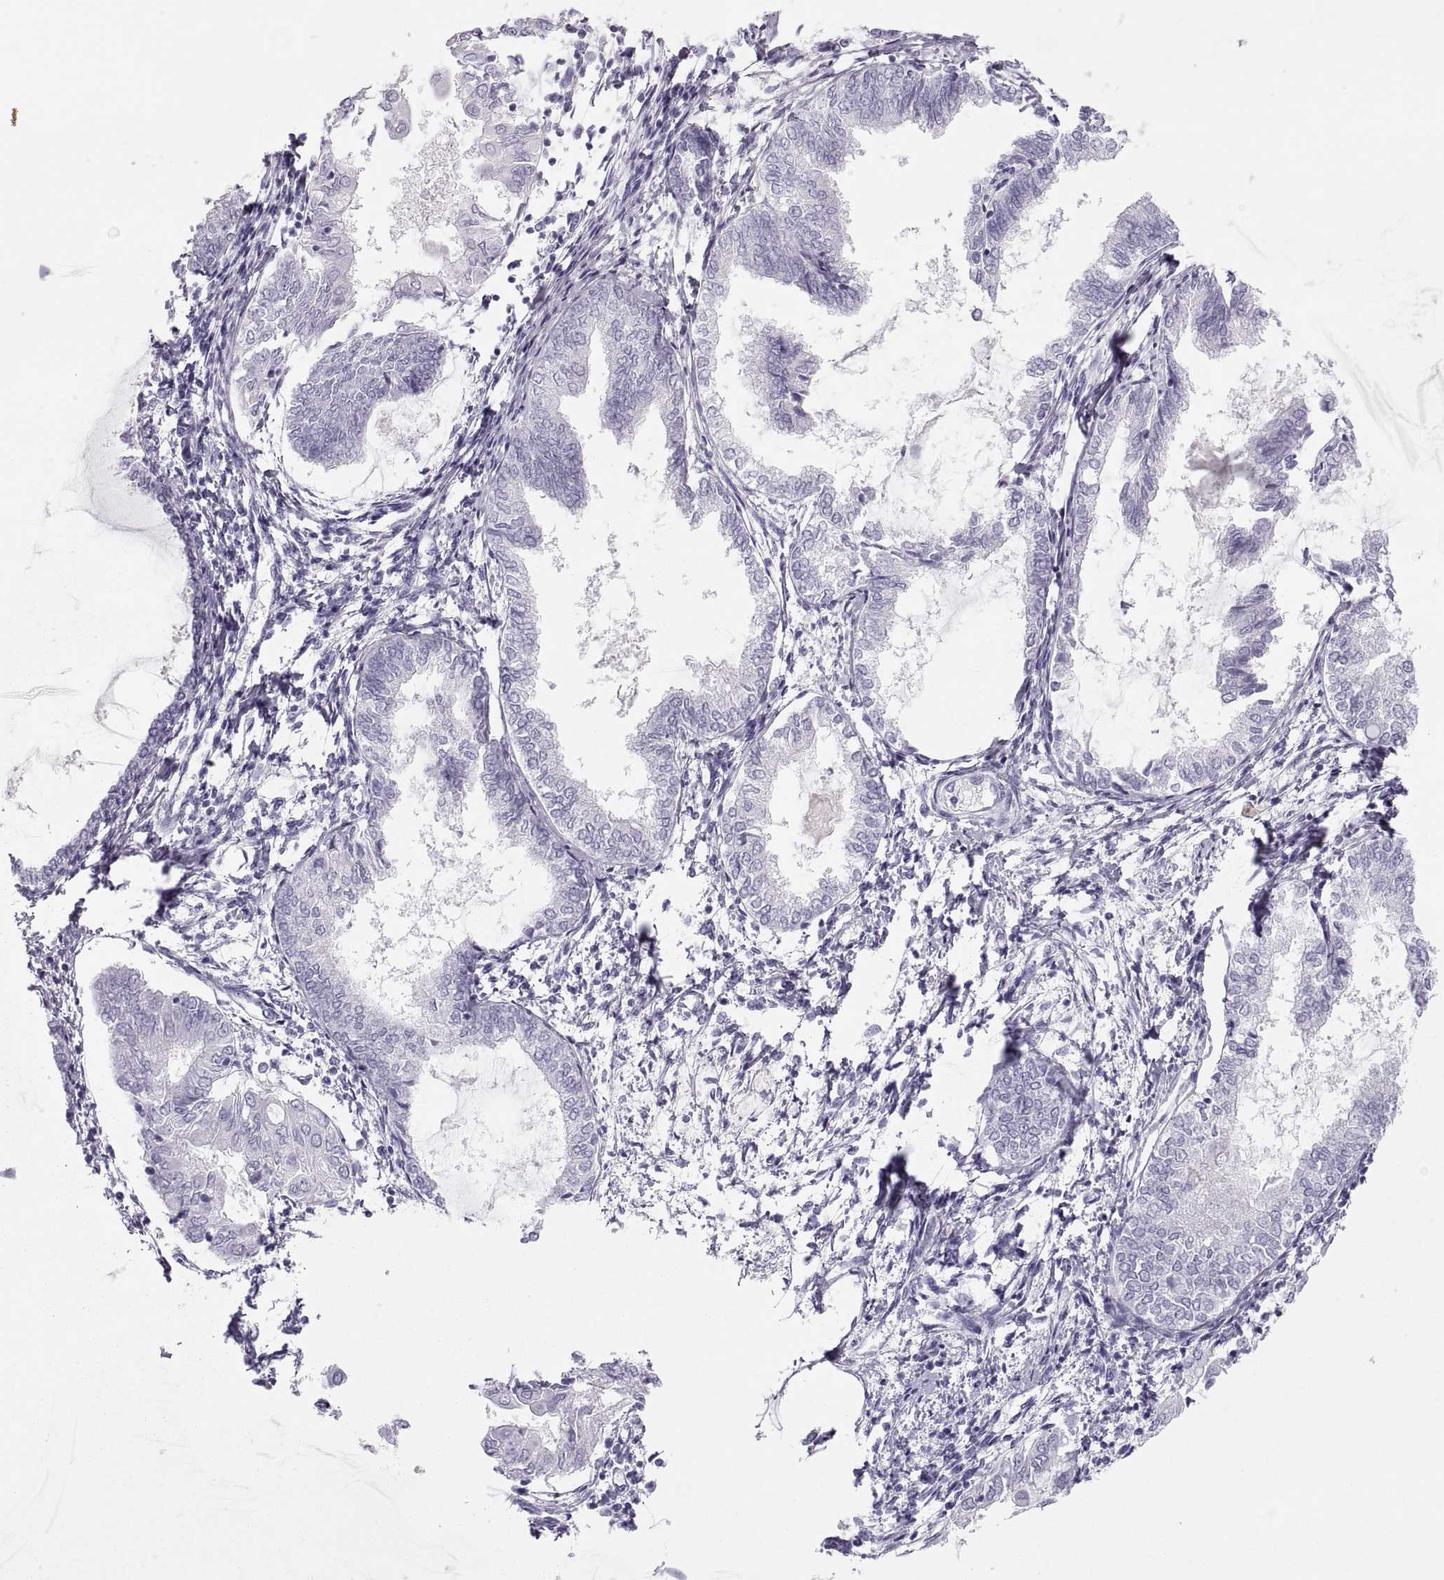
{"staining": {"intensity": "negative", "quantity": "none", "location": "none"}, "tissue": "endometrial cancer", "cell_type": "Tumor cells", "image_type": "cancer", "snomed": [{"axis": "morphology", "description": "Adenocarcinoma, NOS"}, {"axis": "topography", "description": "Endometrium"}], "caption": "Immunohistochemistry of human endometrial cancer (adenocarcinoma) demonstrates no expression in tumor cells.", "gene": "SEMG1", "patient": {"sex": "female", "age": 68}}